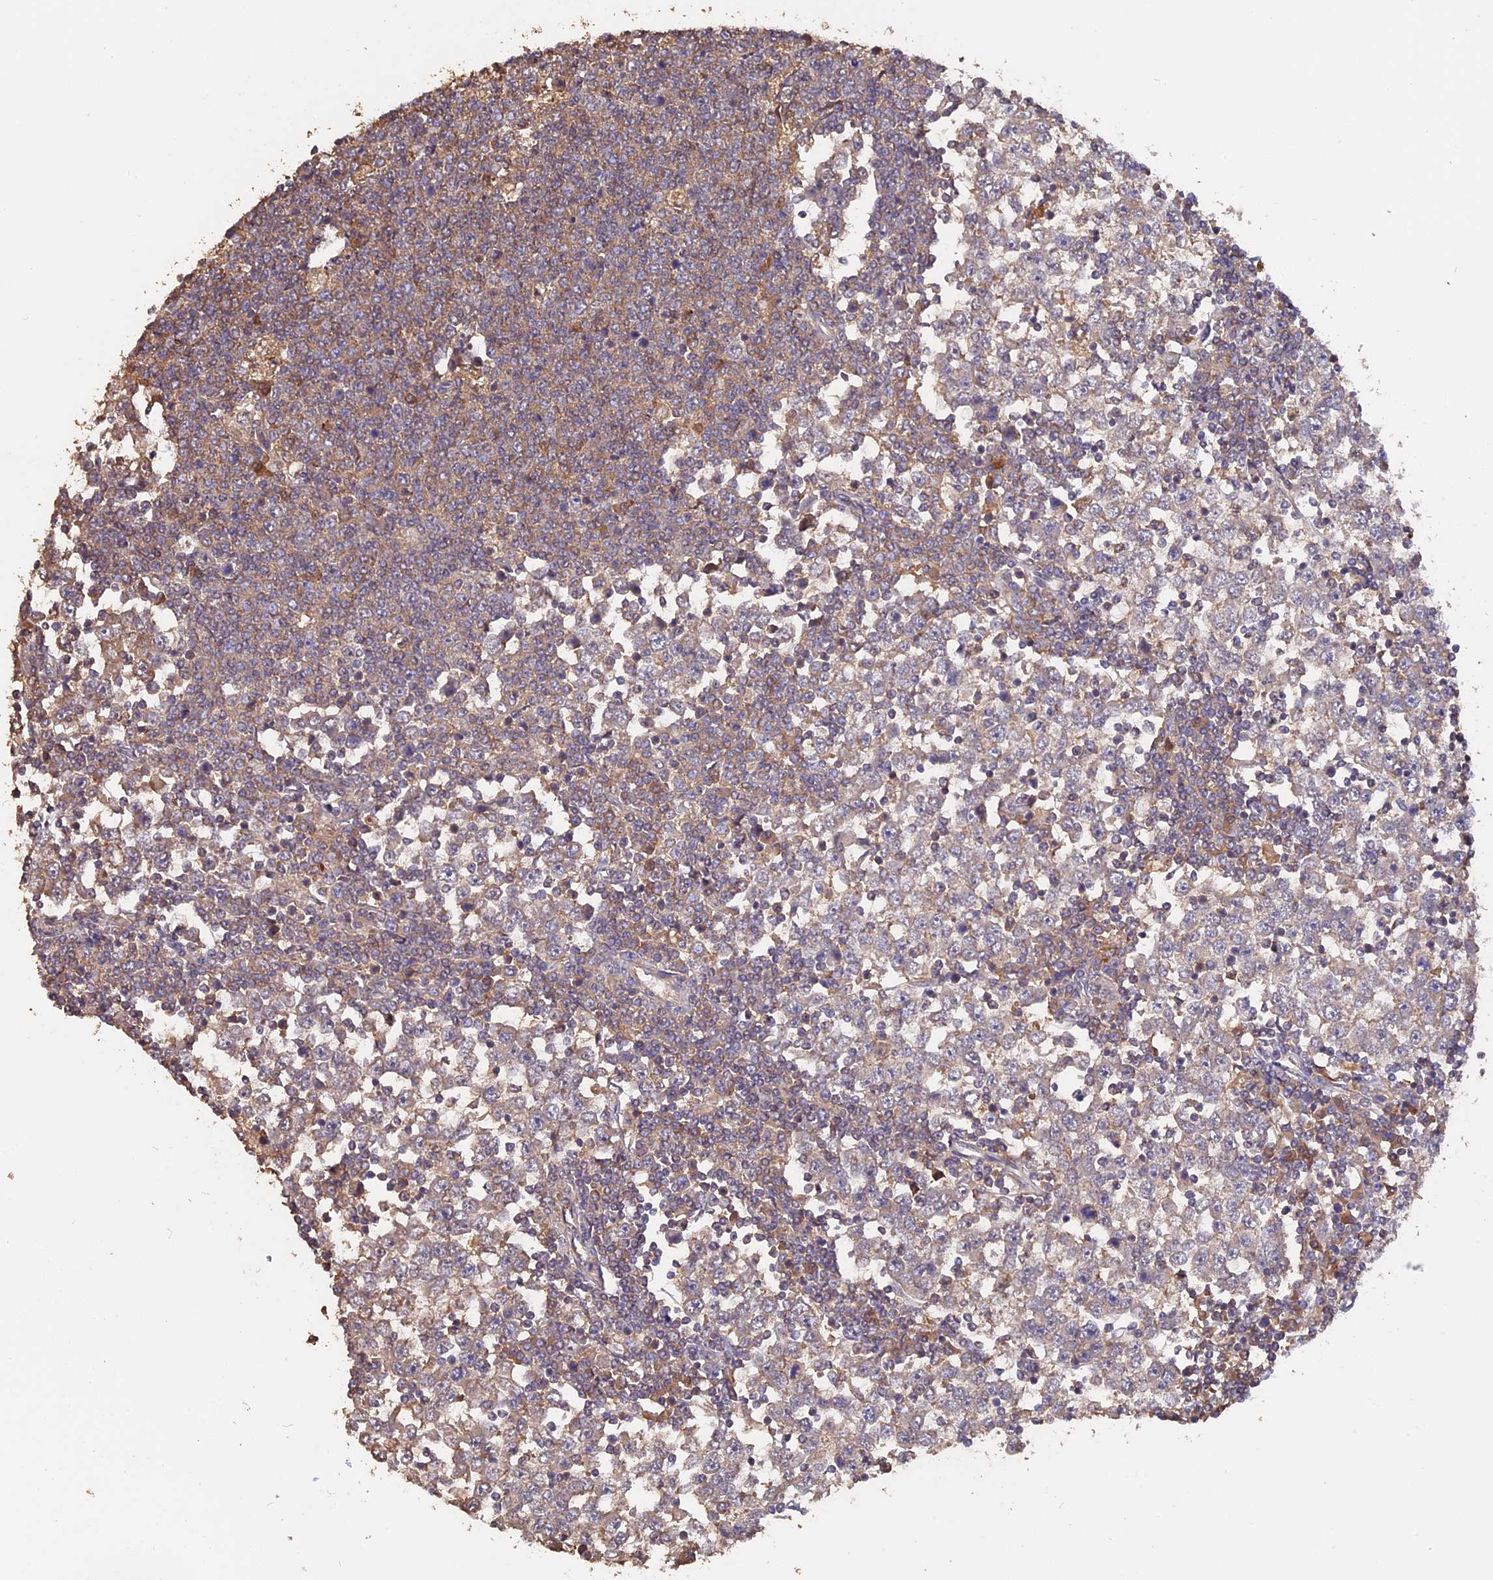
{"staining": {"intensity": "weak", "quantity": "<25%", "location": "cytoplasmic/membranous"}, "tissue": "testis cancer", "cell_type": "Tumor cells", "image_type": "cancer", "snomed": [{"axis": "morphology", "description": "Seminoma, NOS"}, {"axis": "topography", "description": "Testis"}], "caption": "Image shows no significant protein expression in tumor cells of testis cancer. (DAB immunohistochemistry with hematoxylin counter stain).", "gene": "RASAL1", "patient": {"sex": "male", "age": 65}}